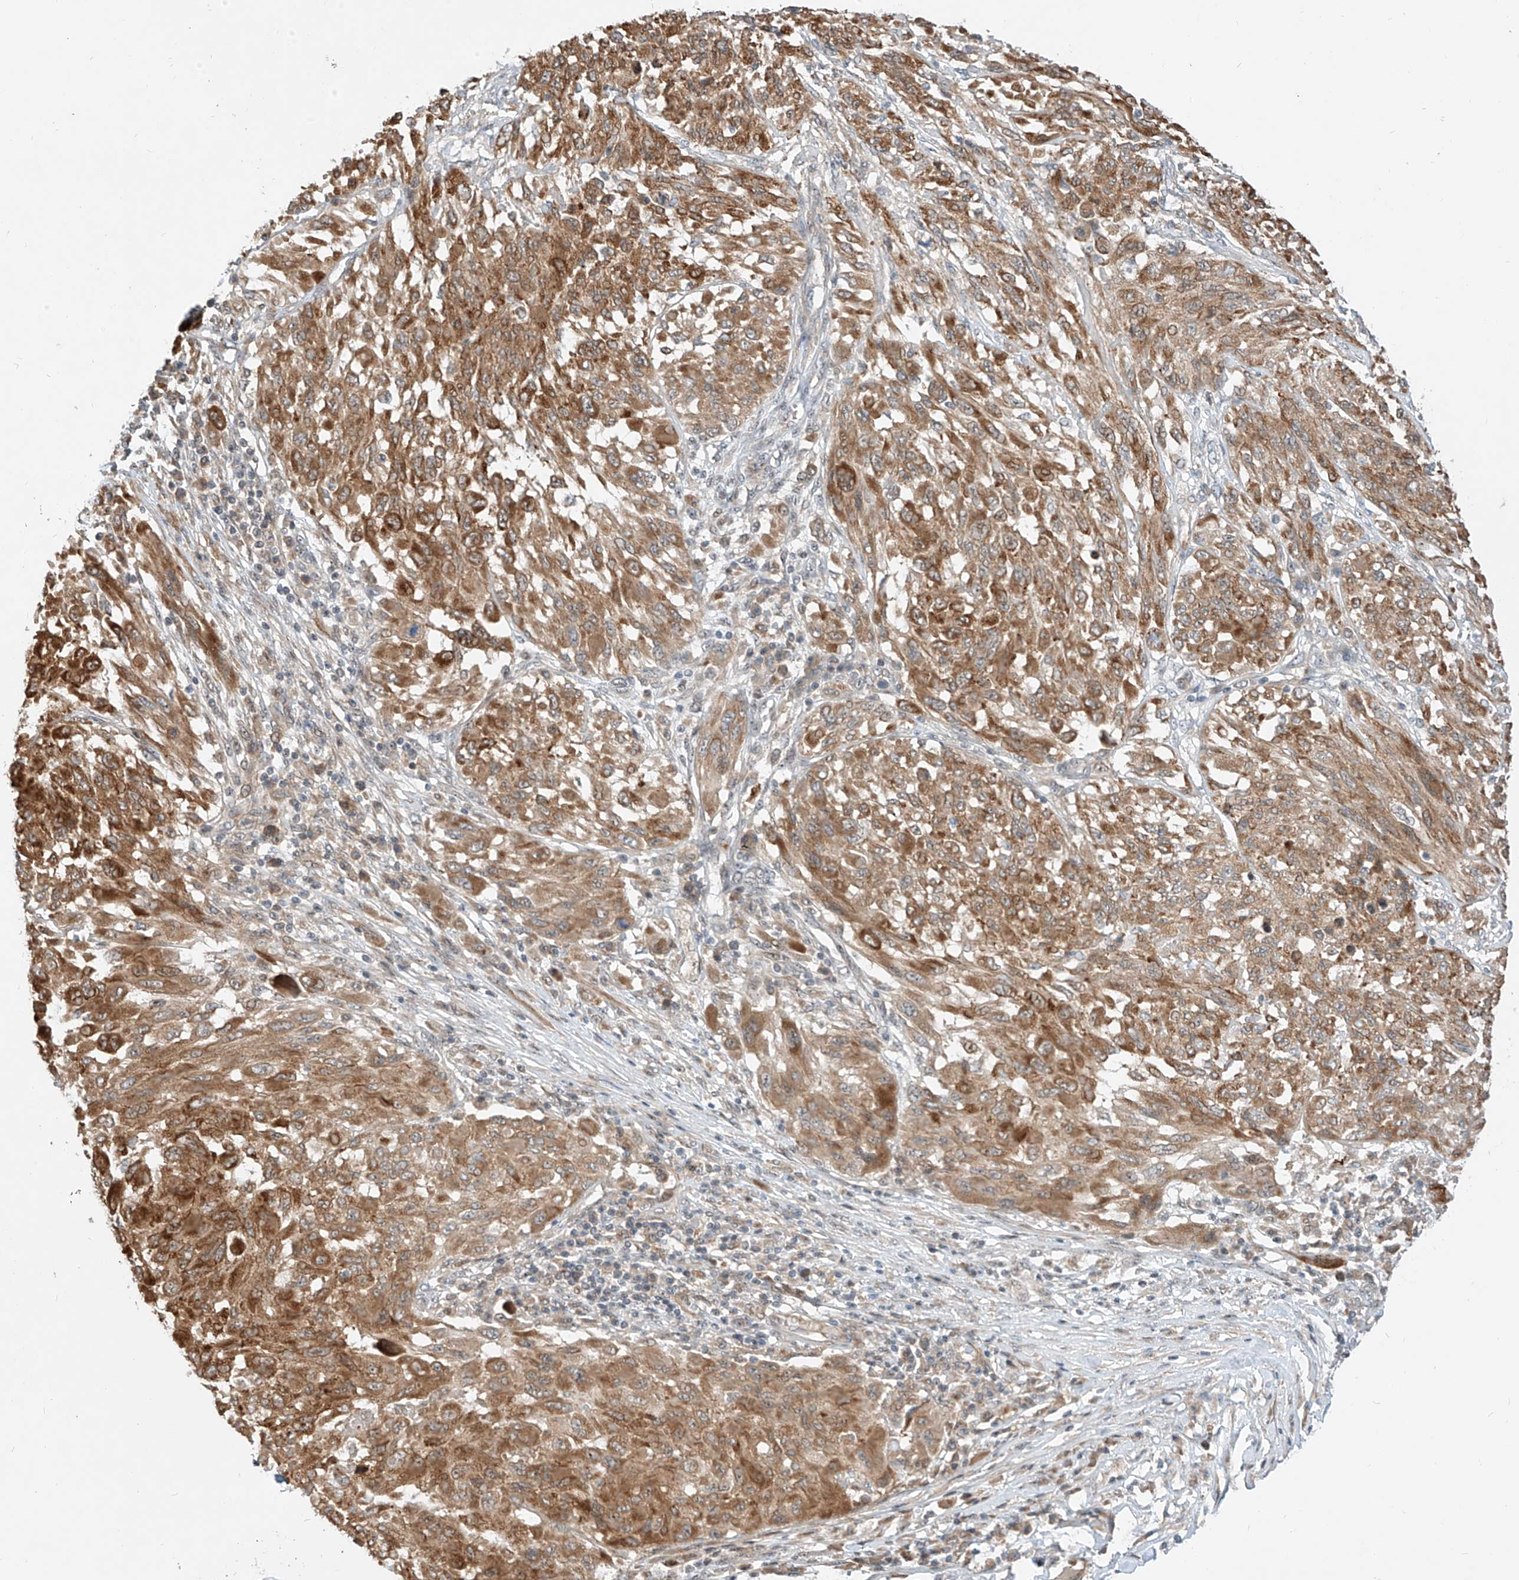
{"staining": {"intensity": "strong", "quantity": ">75%", "location": "cytoplasmic/membranous"}, "tissue": "melanoma", "cell_type": "Tumor cells", "image_type": "cancer", "snomed": [{"axis": "morphology", "description": "Malignant melanoma, NOS"}, {"axis": "topography", "description": "Skin"}], "caption": "The micrograph reveals immunohistochemical staining of melanoma. There is strong cytoplasmic/membranous expression is identified in approximately >75% of tumor cells.", "gene": "CPAMD8", "patient": {"sex": "female", "age": 91}}